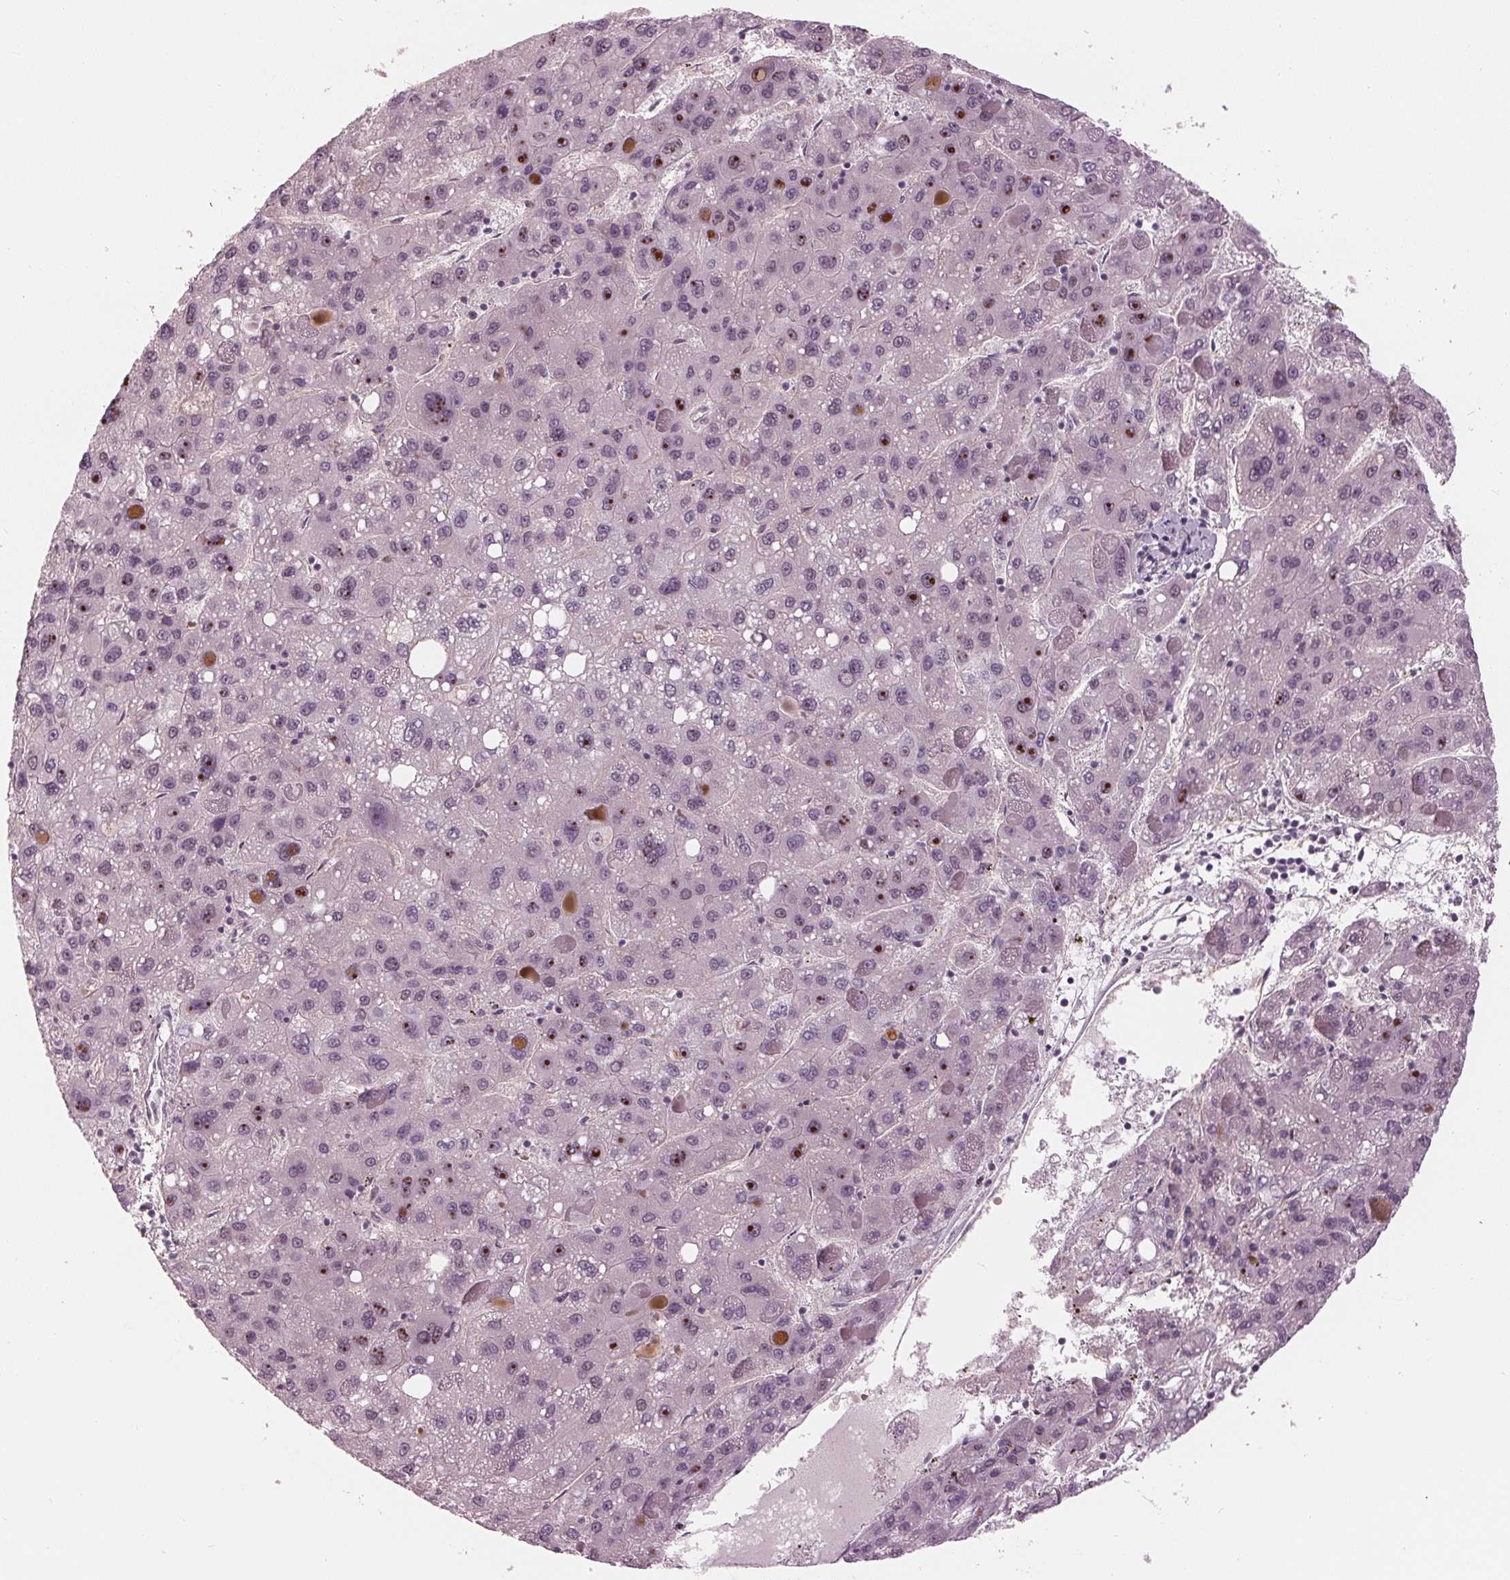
{"staining": {"intensity": "moderate", "quantity": "<25%", "location": "nuclear"}, "tissue": "liver cancer", "cell_type": "Tumor cells", "image_type": "cancer", "snomed": [{"axis": "morphology", "description": "Carcinoma, Hepatocellular, NOS"}, {"axis": "topography", "description": "Liver"}], "caption": "The micrograph exhibits a brown stain indicating the presence of a protein in the nuclear of tumor cells in hepatocellular carcinoma (liver).", "gene": "DNMT3L", "patient": {"sex": "female", "age": 82}}